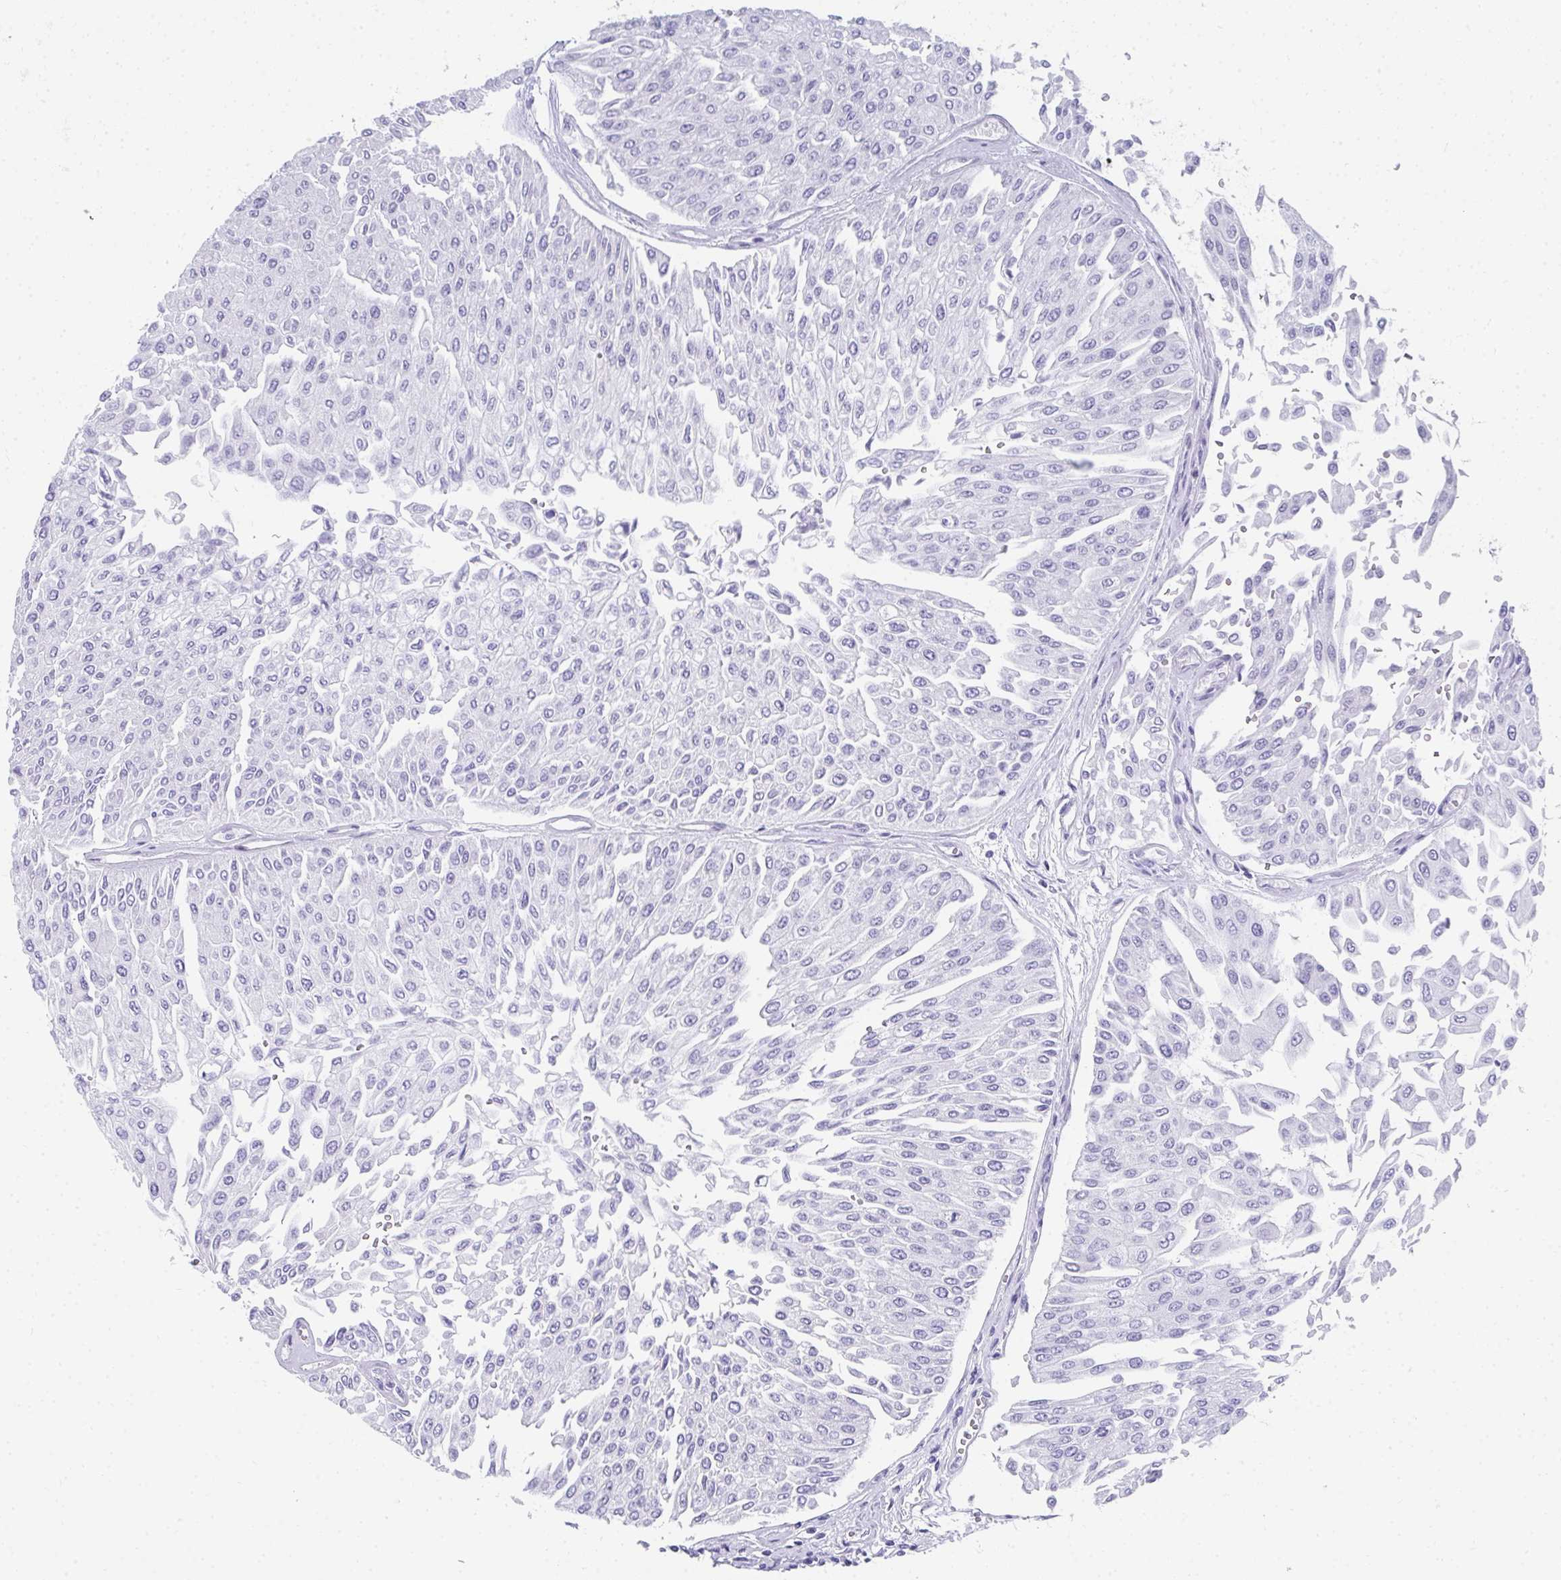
{"staining": {"intensity": "negative", "quantity": "none", "location": "none"}, "tissue": "urothelial cancer", "cell_type": "Tumor cells", "image_type": "cancer", "snomed": [{"axis": "morphology", "description": "Urothelial carcinoma, Low grade"}, {"axis": "topography", "description": "Urinary bladder"}], "caption": "Tumor cells show no significant positivity in urothelial cancer.", "gene": "RLF", "patient": {"sex": "male", "age": 67}}